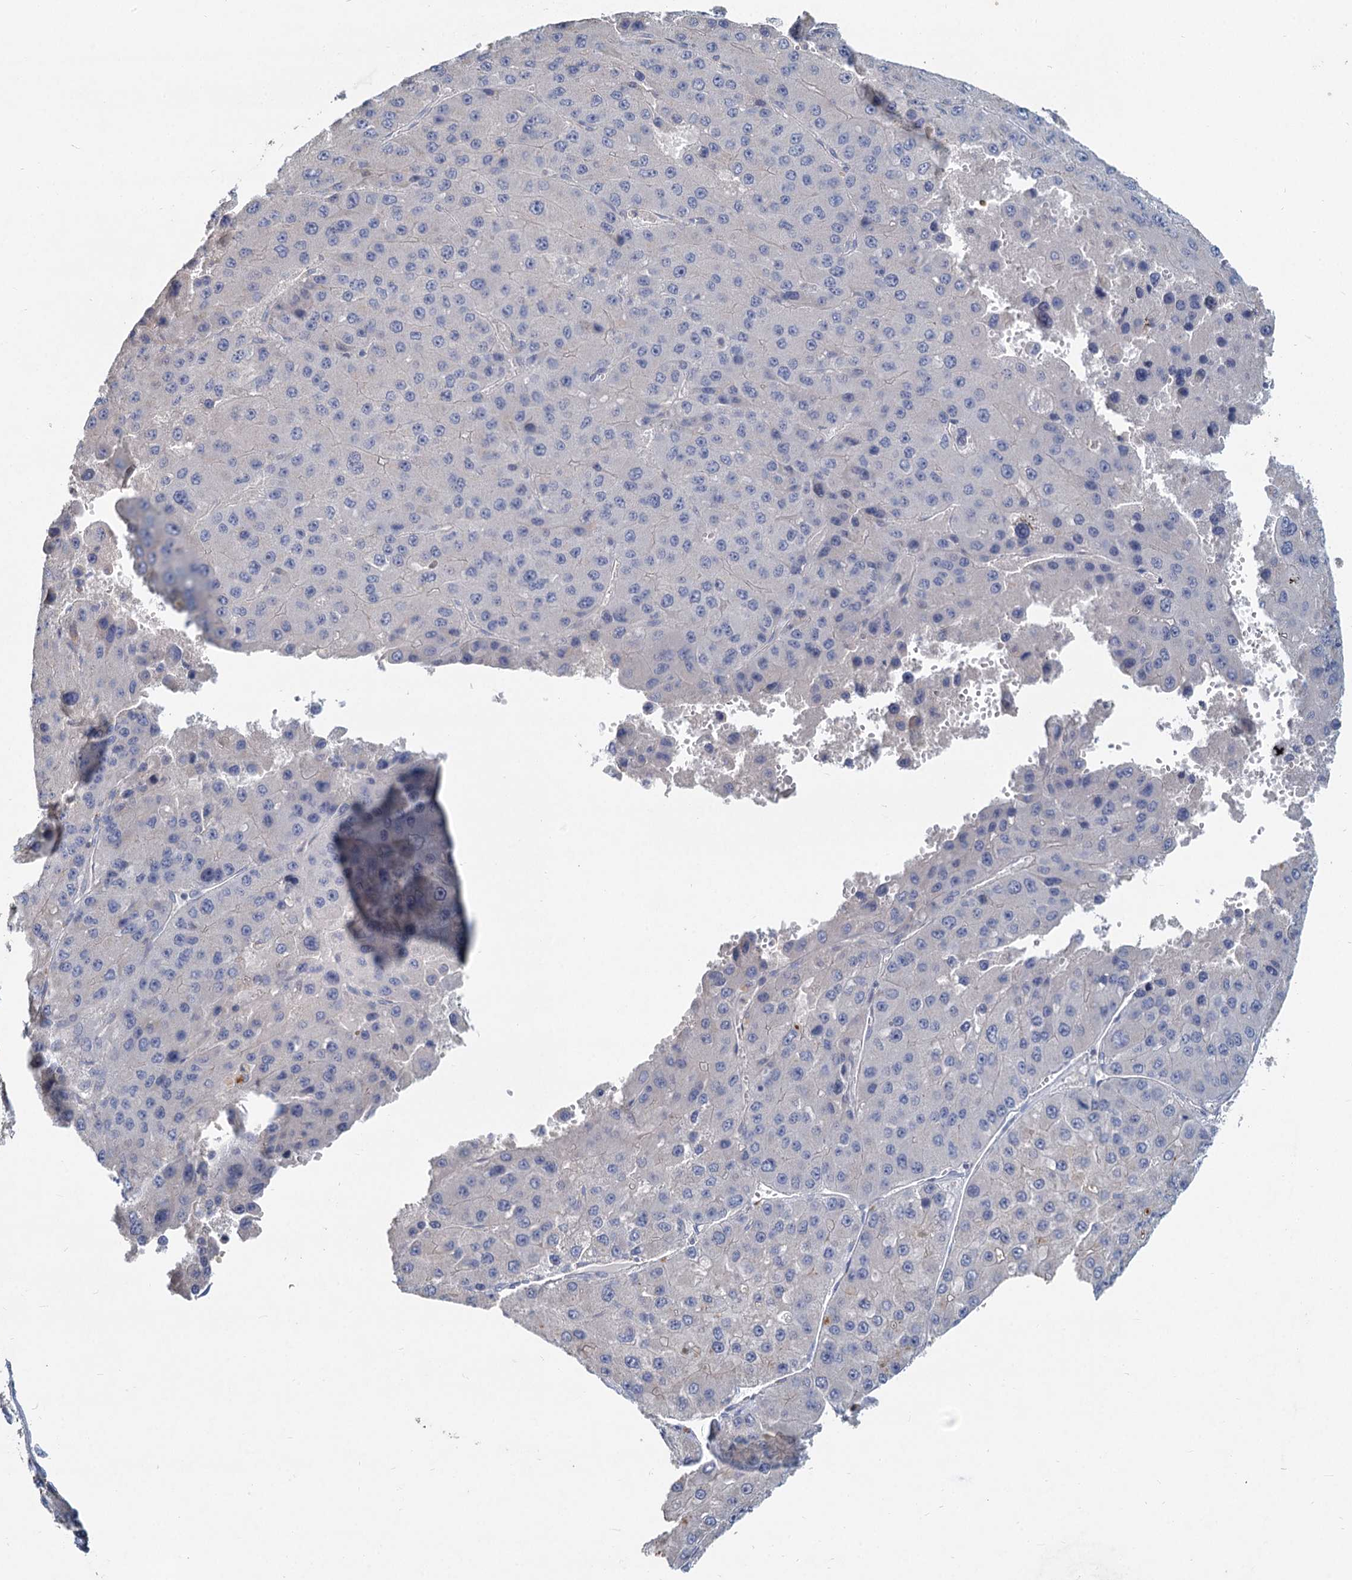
{"staining": {"intensity": "negative", "quantity": "none", "location": "none"}, "tissue": "liver cancer", "cell_type": "Tumor cells", "image_type": "cancer", "snomed": [{"axis": "morphology", "description": "Carcinoma, Hepatocellular, NOS"}, {"axis": "topography", "description": "Liver"}], "caption": "IHC histopathology image of neoplastic tissue: human hepatocellular carcinoma (liver) stained with DAB shows no significant protein positivity in tumor cells.", "gene": "HES2", "patient": {"sex": "female", "age": 73}}